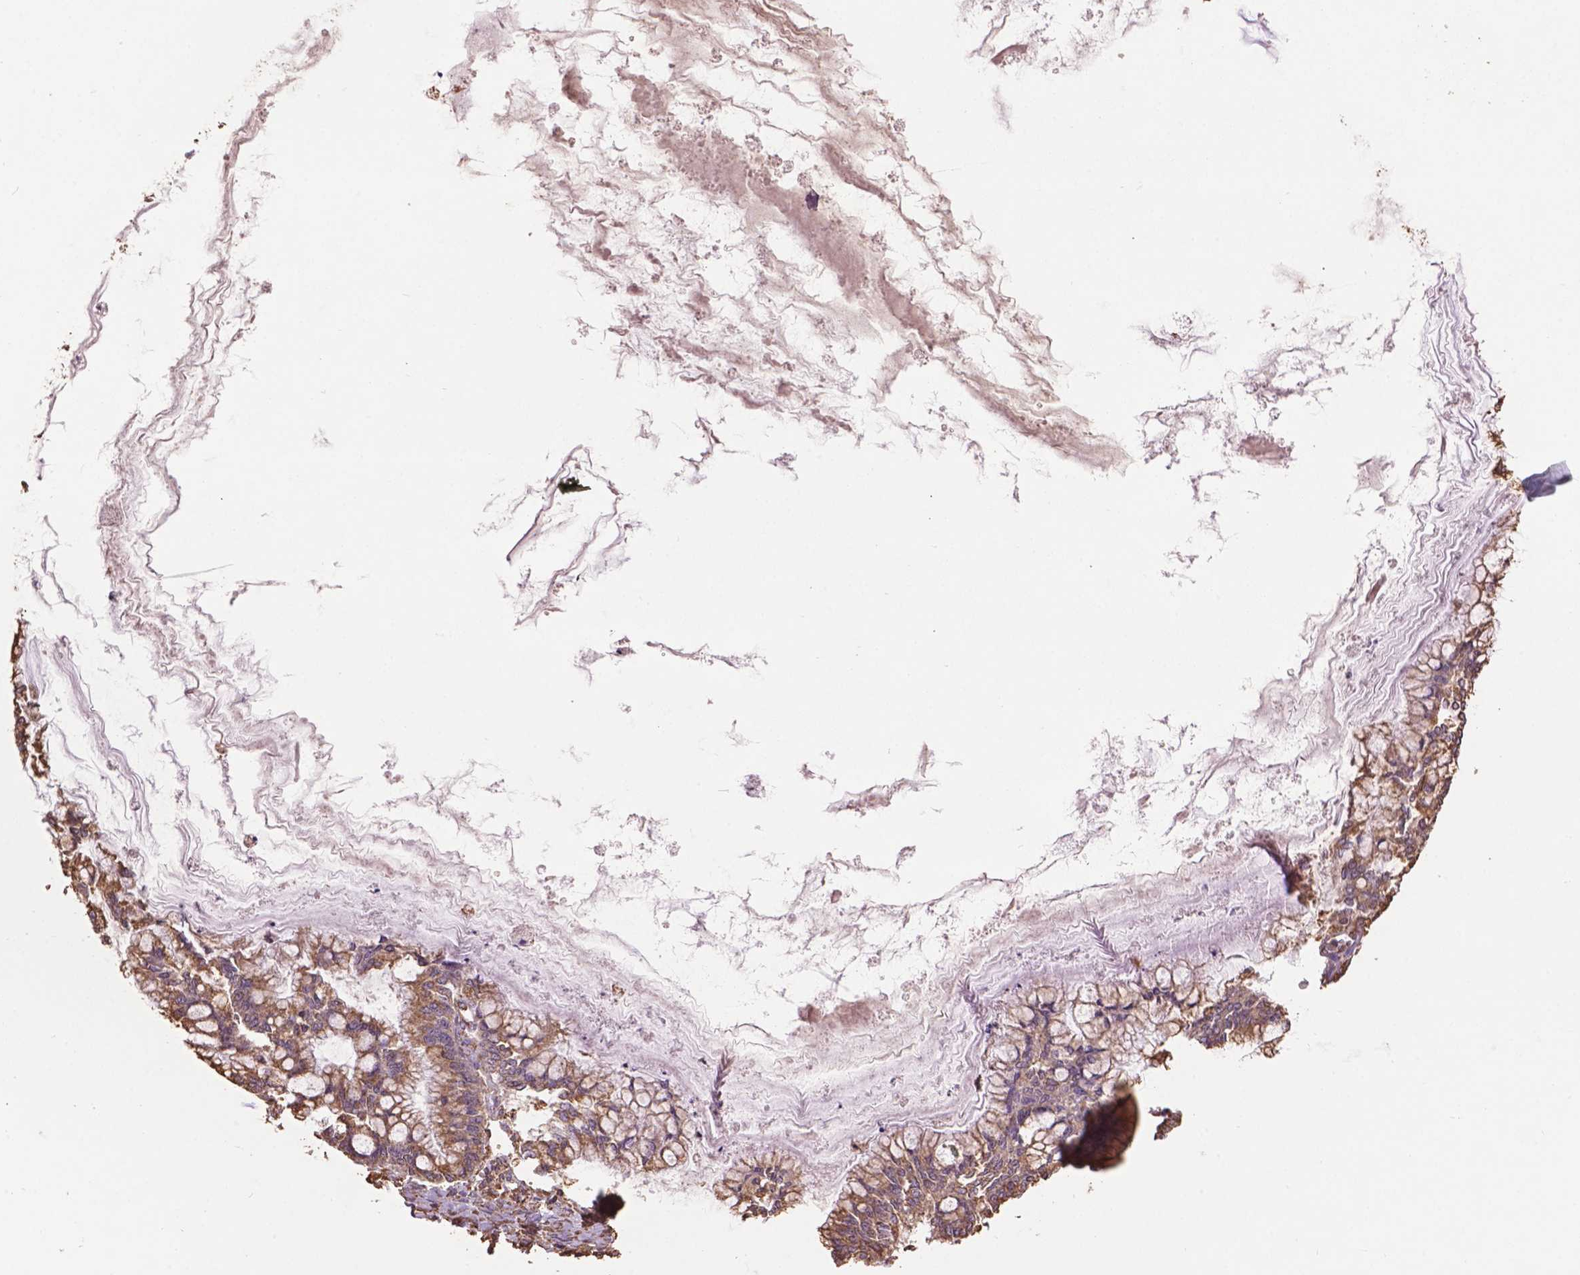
{"staining": {"intensity": "moderate", "quantity": ">75%", "location": "cytoplasmic/membranous"}, "tissue": "ovarian cancer", "cell_type": "Tumor cells", "image_type": "cancer", "snomed": [{"axis": "morphology", "description": "Cystadenocarcinoma, mucinous, NOS"}, {"axis": "topography", "description": "Ovary"}], "caption": "An IHC image of neoplastic tissue is shown. Protein staining in brown shows moderate cytoplasmic/membranous positivity in mucinous cystadenocarcinoma (ovarian) within tumor cells.", "gene": "PPP2R5E", "patient": {"sex": "female", "age": 67}}